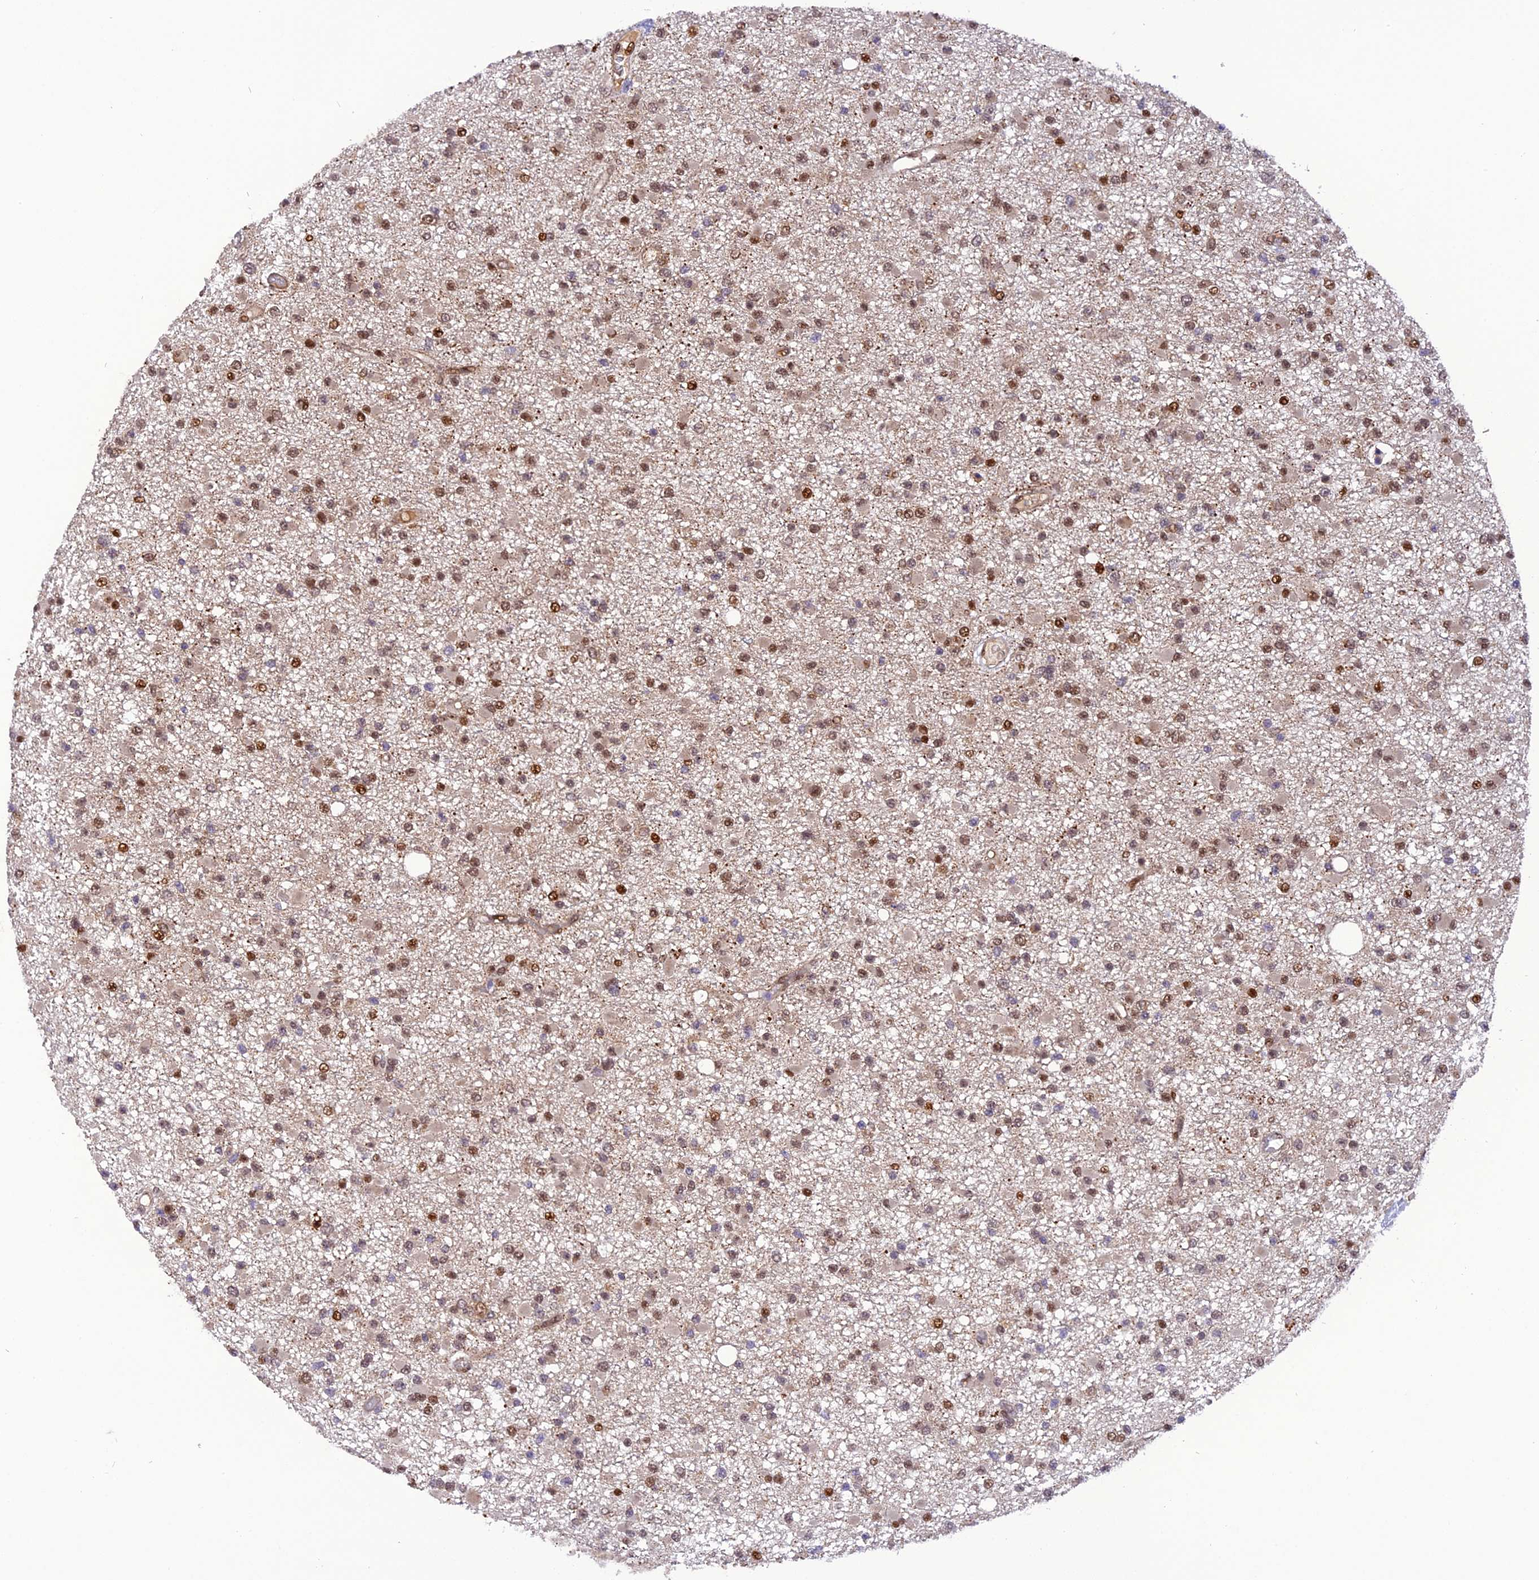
{"staining": {"intensity": "moderate", "quantity": "25%-75%", "location": "nuclear"}, "tissue": "glioma", "cell_type": "Tumor cells", "image_type": "cancer", "snomed": [{"axis": "morphology", "description": "Glioma, malignant, Low grade"}, {"axis": "topography", "description": "Brain"}], "caption": "Low-grade glioma (malignant) was stained to show a protein in brown. There is medium levels of moderate nuclear staining in about 25%-75% of tumor cells.", "gene": "MICALL1", "patient": {"sex": "female", "age": 22}}